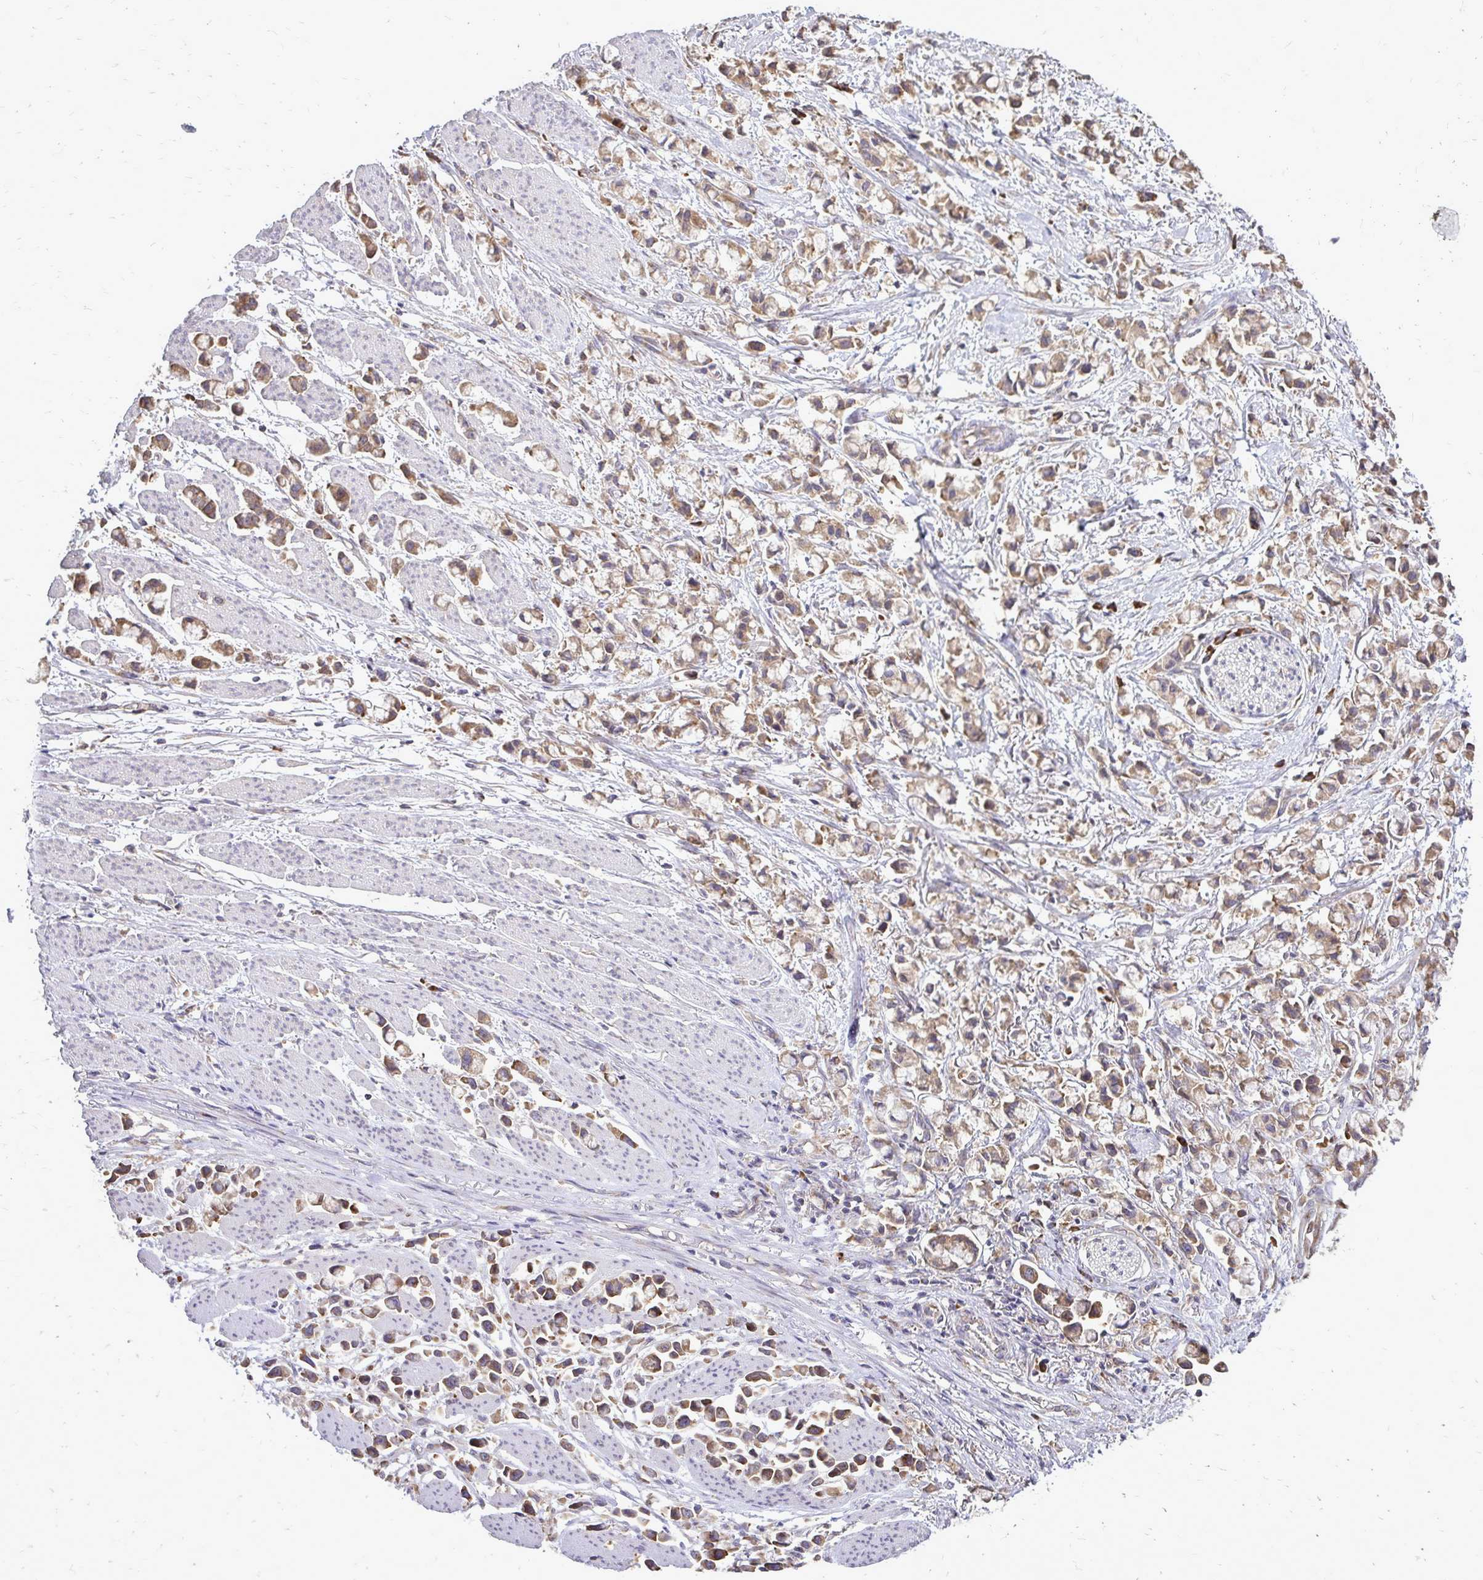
{"staining": {"intensity": "moderate", "quantity": ">75%", "location": "cytoplasmic/membranous"}, "tissue": "stomach cancer", "cell_type": "Tumor cells", "image_type": "cancer", "snomed": [{"axis": "morphology", "description": "Adenocarcinoma, NOS"}, {"axis": "topography", "description": "Stomach"}], "caption": "Stomach cancer (adenocarcinoma) stained with immunohistochemistry (IHC) shows moderate cytoplasmic/membranous expression in about >75% of tumor cells.", "gene": "RPS3", "patient": {"sex": "female", "age": 81}}